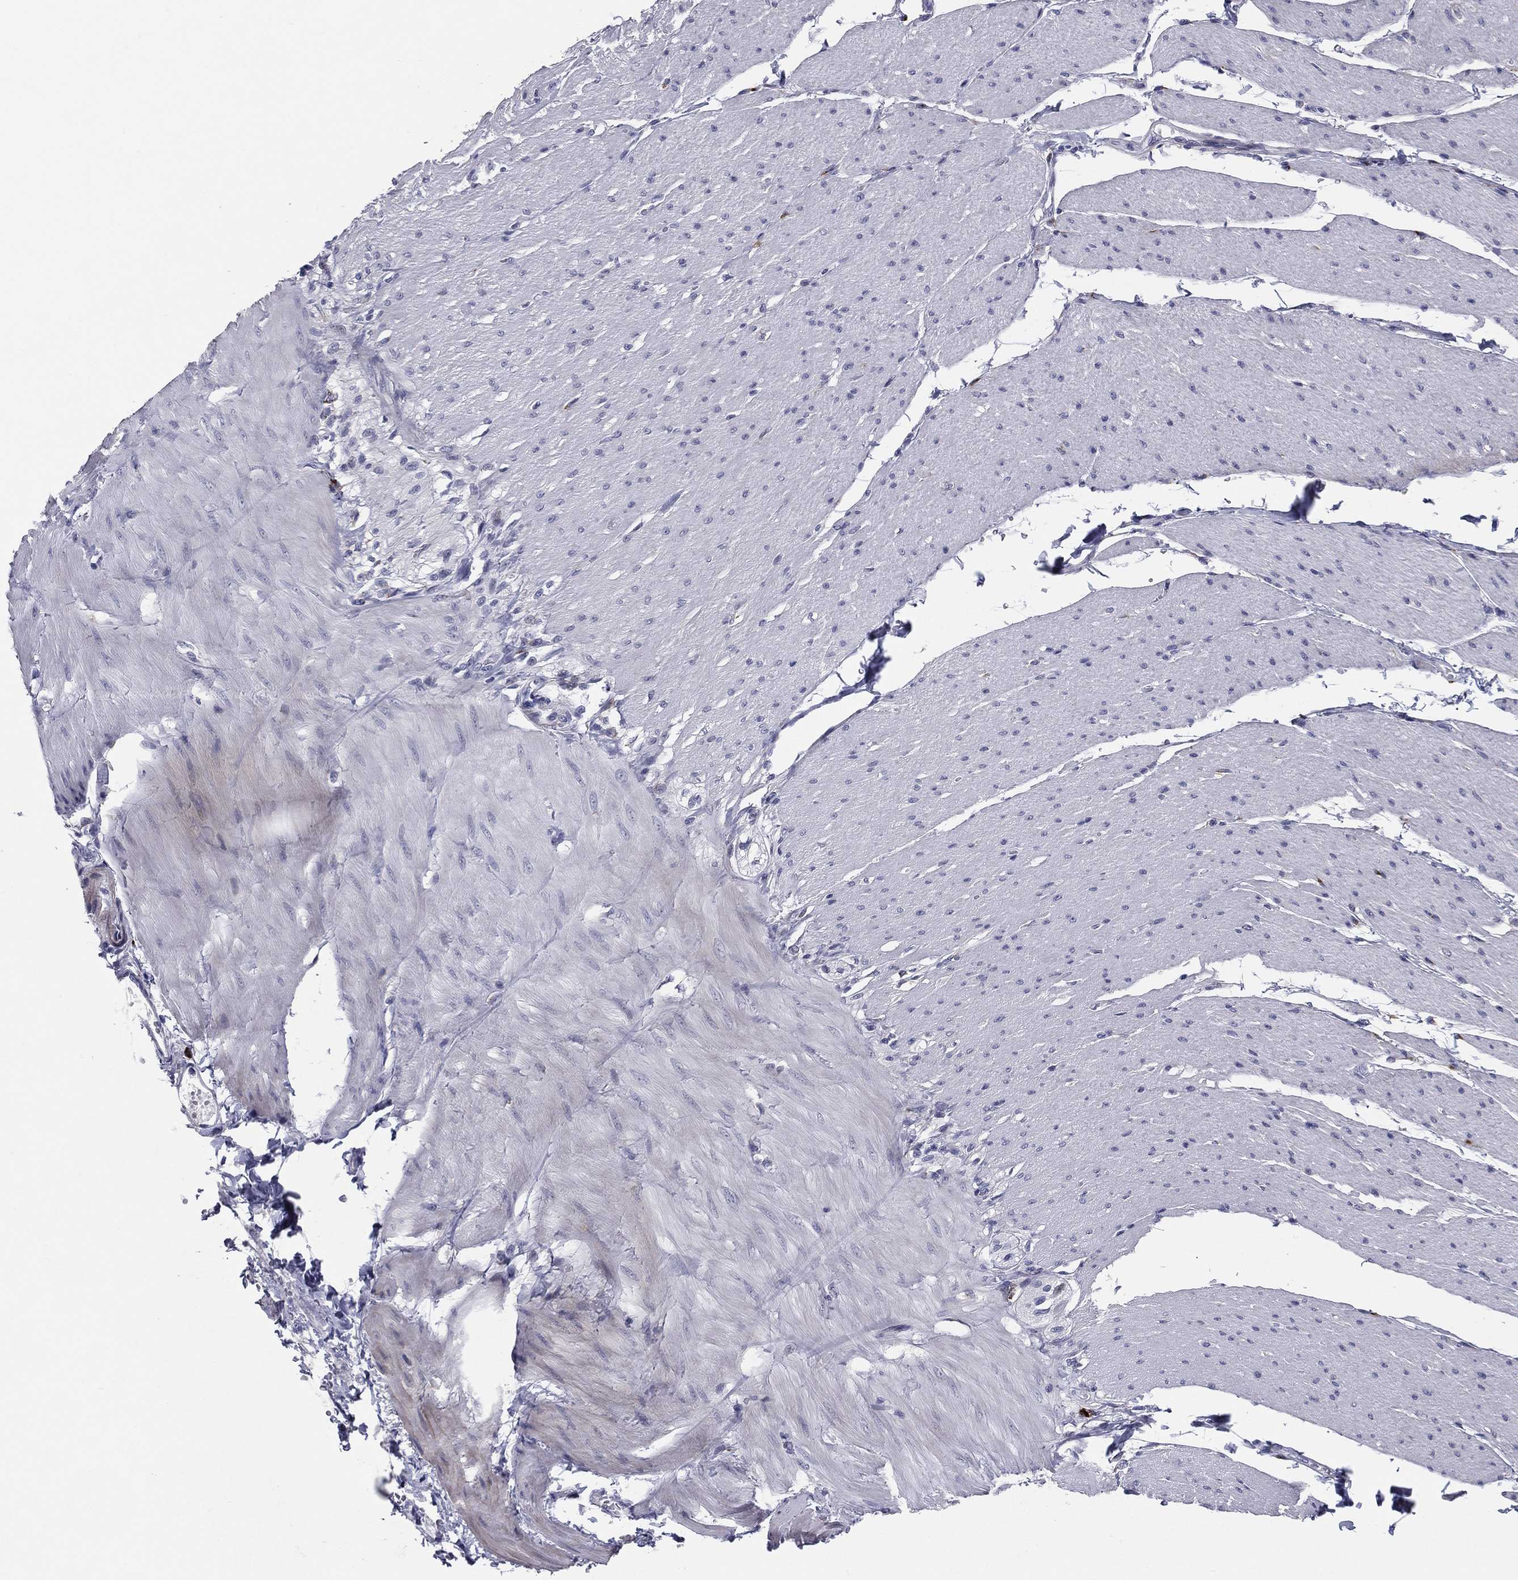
{"staining": {"intensity": "negative", "quantity": "none", "location": "none"}, "tissue": "soft tissue", "cell_type": "Fibroblasts", "image_type": "normal", "snomed": [{"axis": "morphology", "description": "Normal tissue, NOS"}, {"axis": "topography", "description": "Smooth muscle"}, {"axis": "topography", "description": "Duodenum"}, {"axis": "topography", "description": "Peripheral nerve tissue"}], "caption": "A high-resolution photomicrograph shows IHC staining of benign soft tissue, which reveals no significant expression in fibroblasts.", "gene": "HLA", "patient": {"sex": "female", "age": 61}}